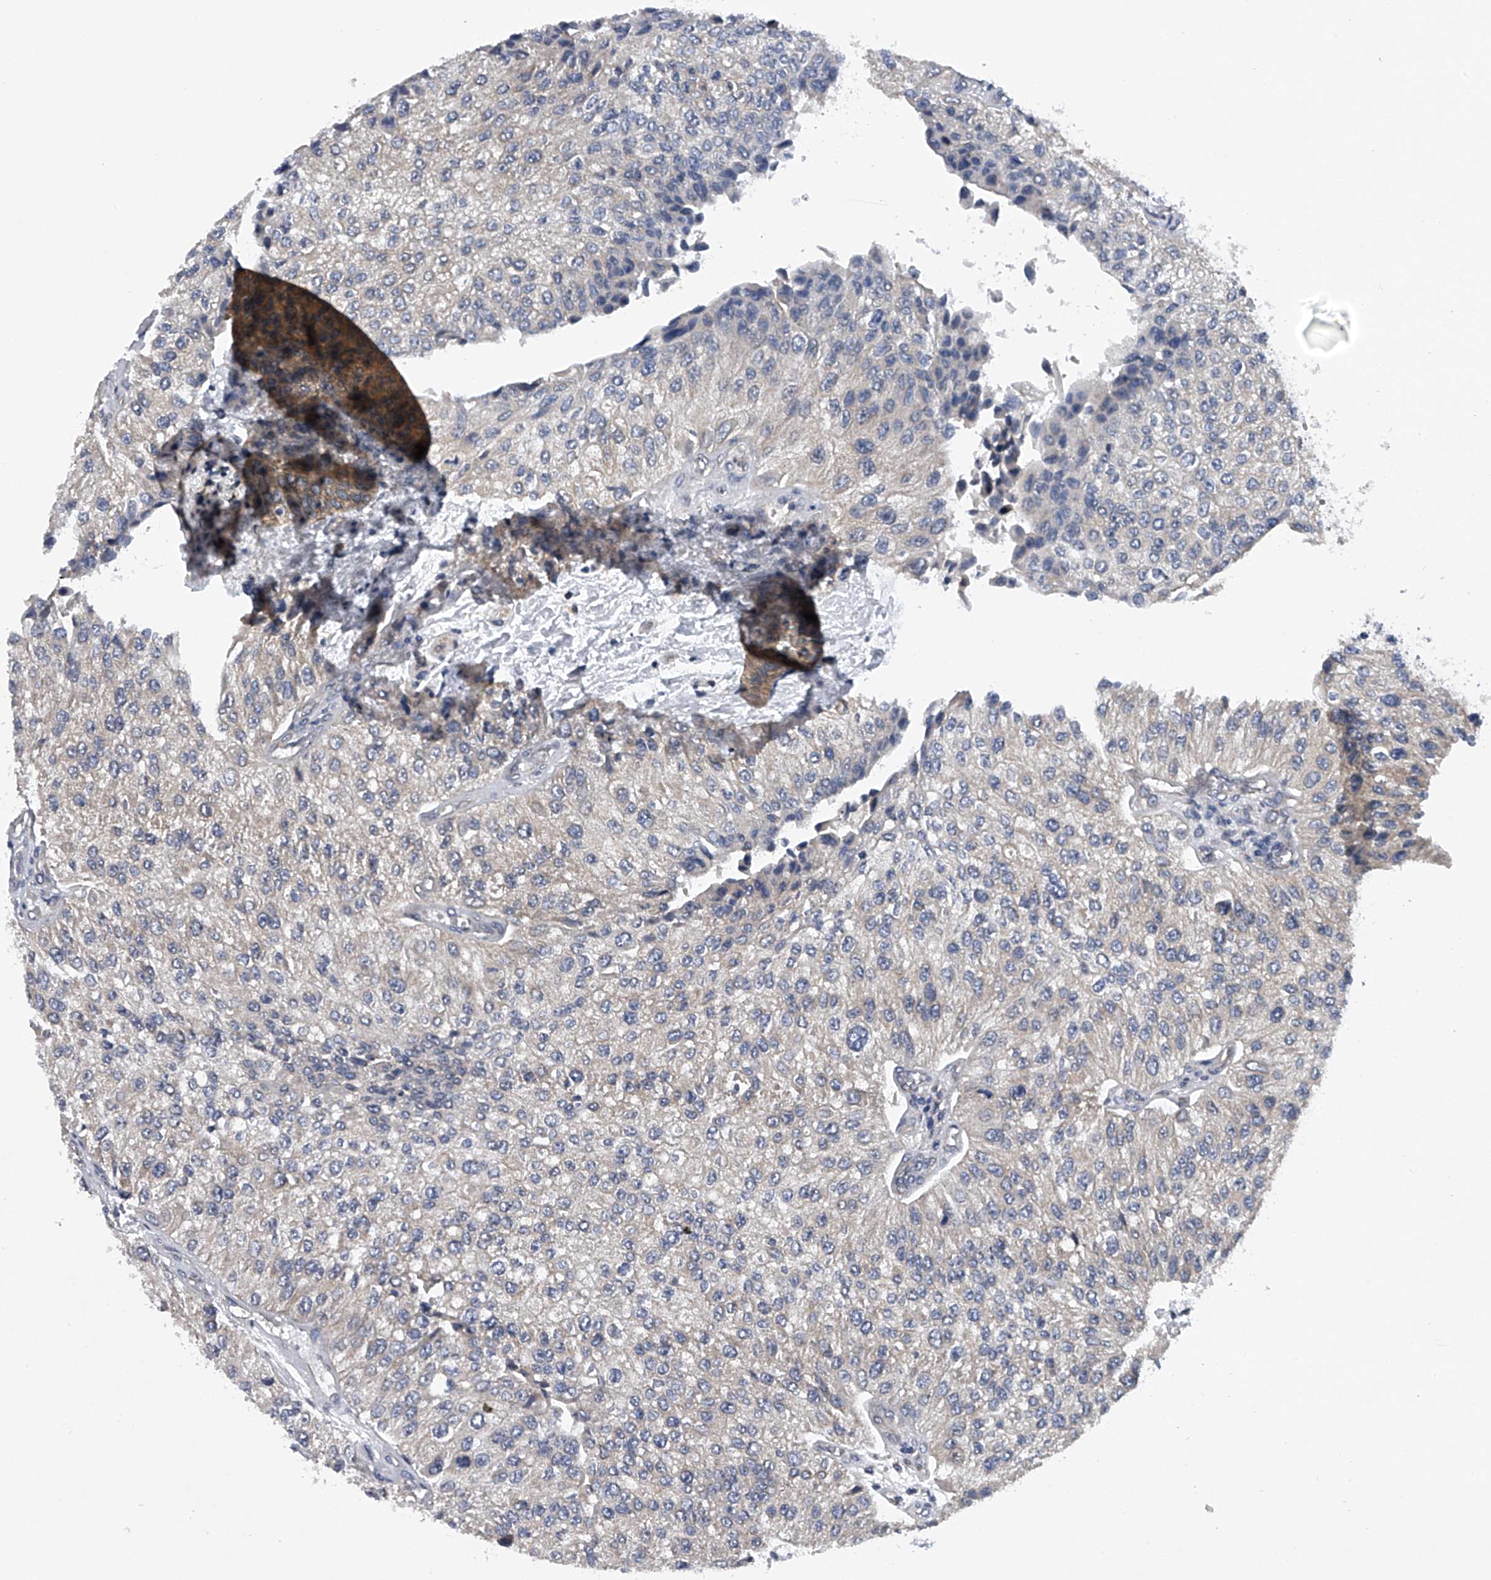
{"staining": {"intensity": "negative", "quantity": "none", "location": "none"}, "tissue": "urothelial cancer", "cell_type": "Tumor cells", "image_type": "cancer", "snomed": [{"axis": "morphology", "description": "Urothelial carcinoma, High grade"}, {"axis": "topography", "description": "Kidney"}, {"axis": "topography", "description": "Urinary bladder"}], "caption": "Immunohistochemistry (IHC) histopathology image of human urothelial cancer stained for a protein (brown), which displays no positivity in tumor cells.", "gene": "RNF5", "patient": {"sex": "male", "age": 77}}